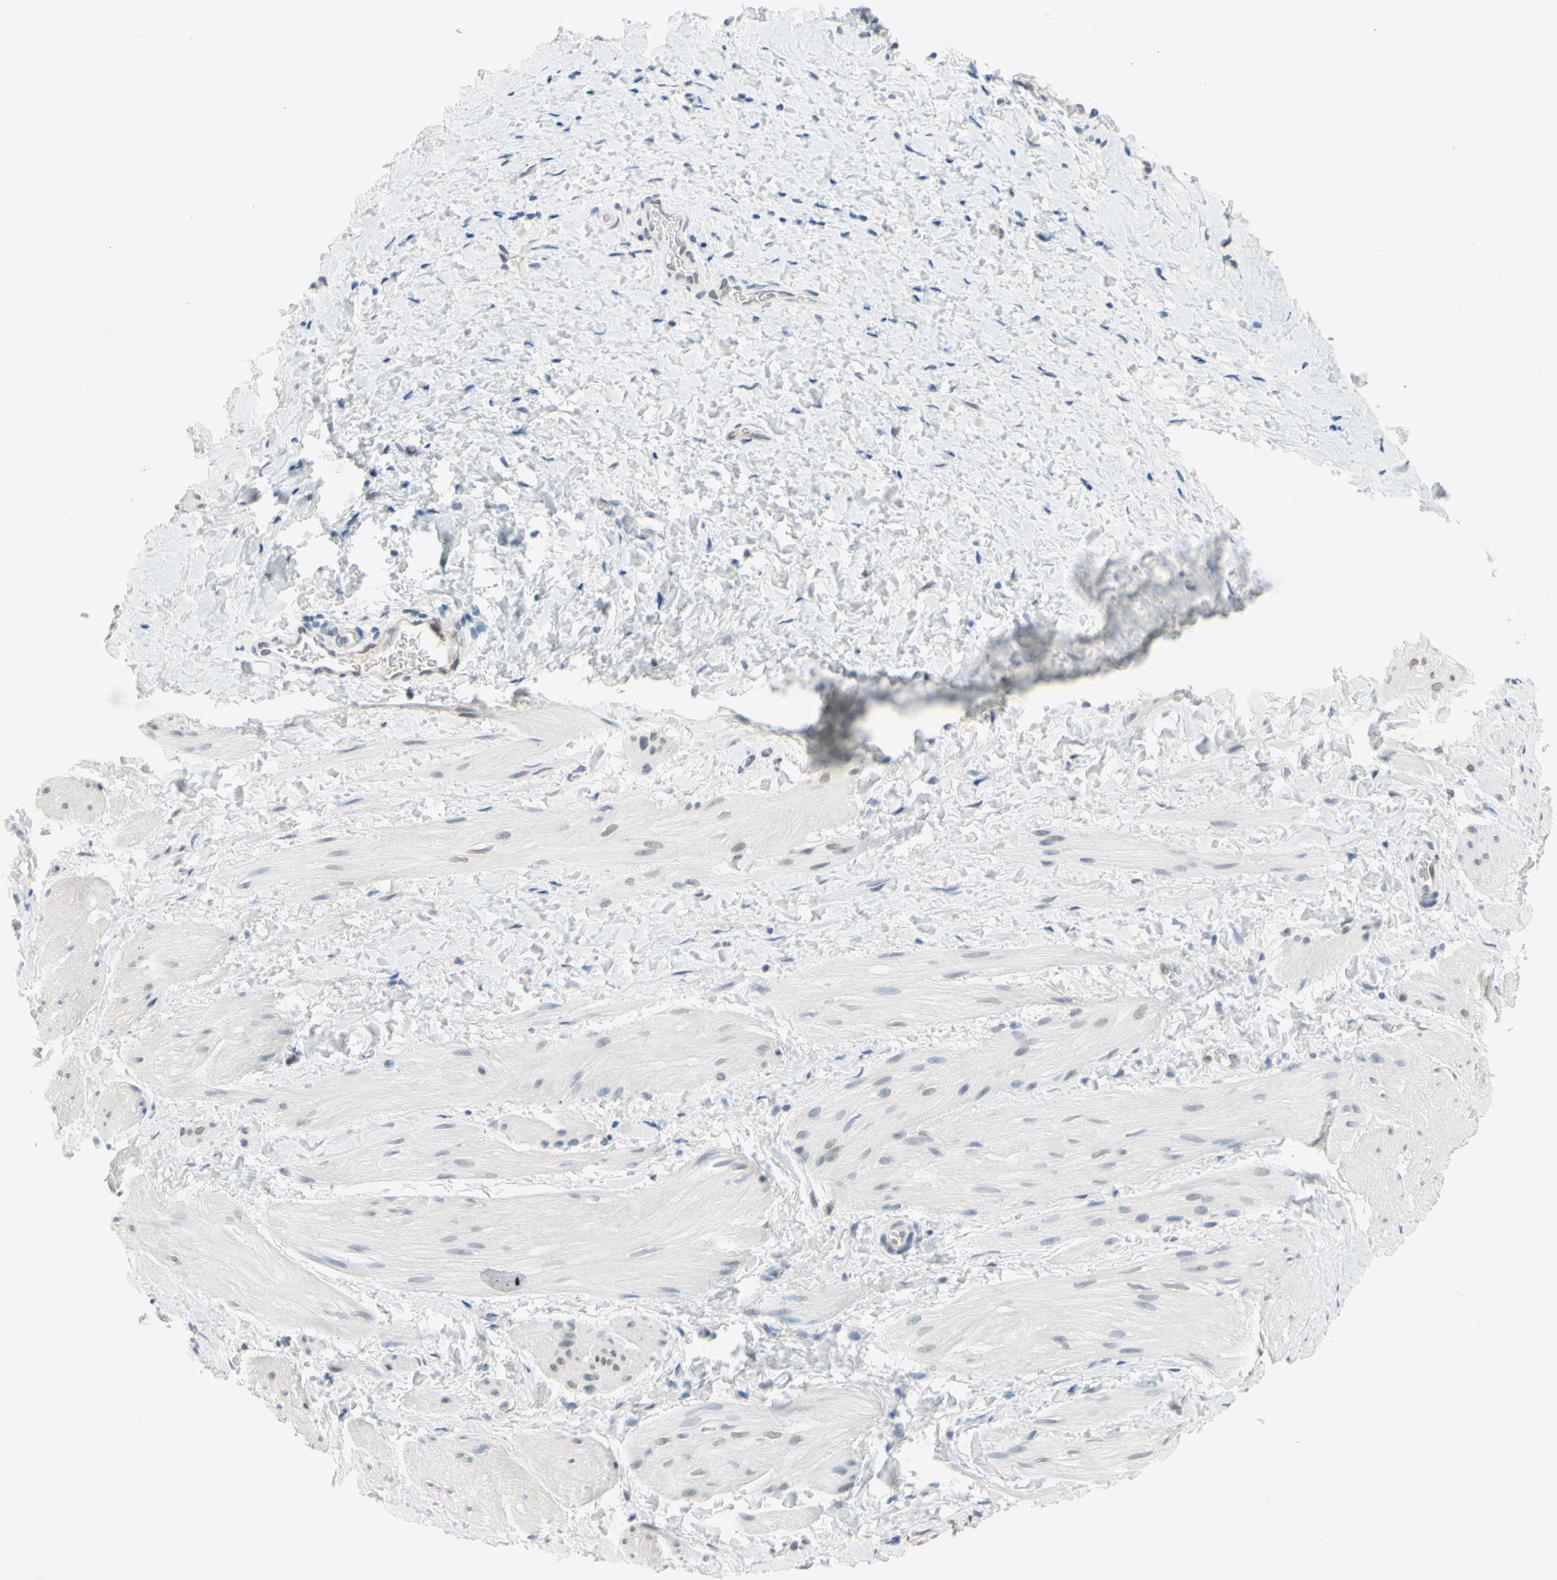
{"staining": {"intensity": "negative", "quantity": "none", "location": "none"}, "tissue": "smooth muscle", "cell_type": "Smooth muscle cells", "image_type": "normal", "snomed": [{"axis": "morphology", "description": "Normal tissue, NOS"}, {"axis": "topography", "description": "Smooth muscle"}], "caption": "High power microscopy histopathology image of an IHC image of unremarkable smooth muscle, revealing no significant expression in smooth muscle cells.", "gene": "DCT", "patient": {"sex": "male", "age": 16}}